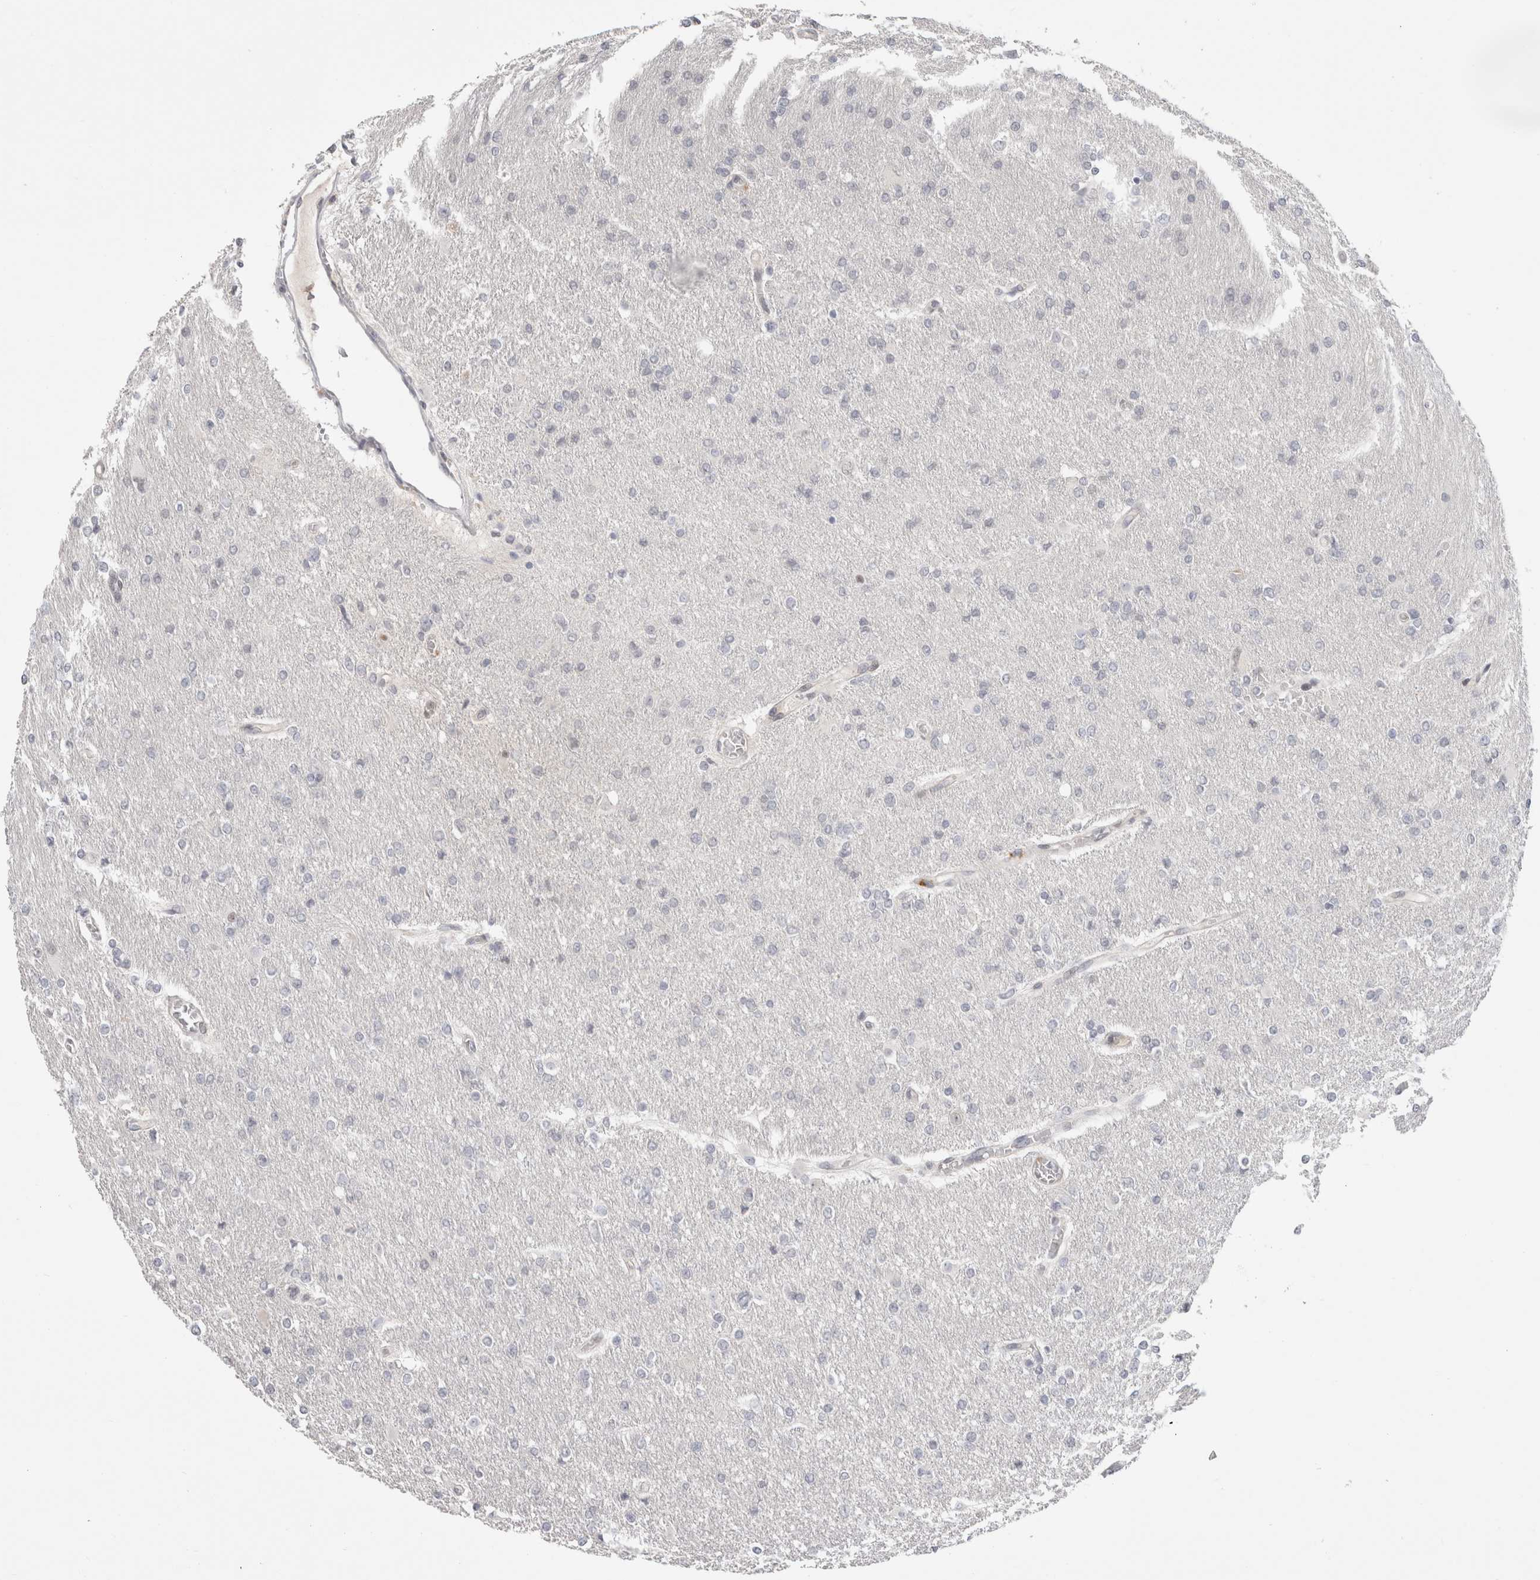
{"staining": {"intensity": "negative", "quantity": "none", "location": "none"}, "tissue": "glioma", "cell_type": "Tumor cells", "image_type": "cancer", "snomed": [{"axis": "morphology", "description": "Glioma, malignant, High grade"}, {"axis": "topography", "description": "Cerebral cortex"}], "caption": "Image shows no protein expression in tumor cells of high-grade glioma (malignant) tissue.", "gene": "SENP6", "patient": {"sex": "female", "age": 36}}